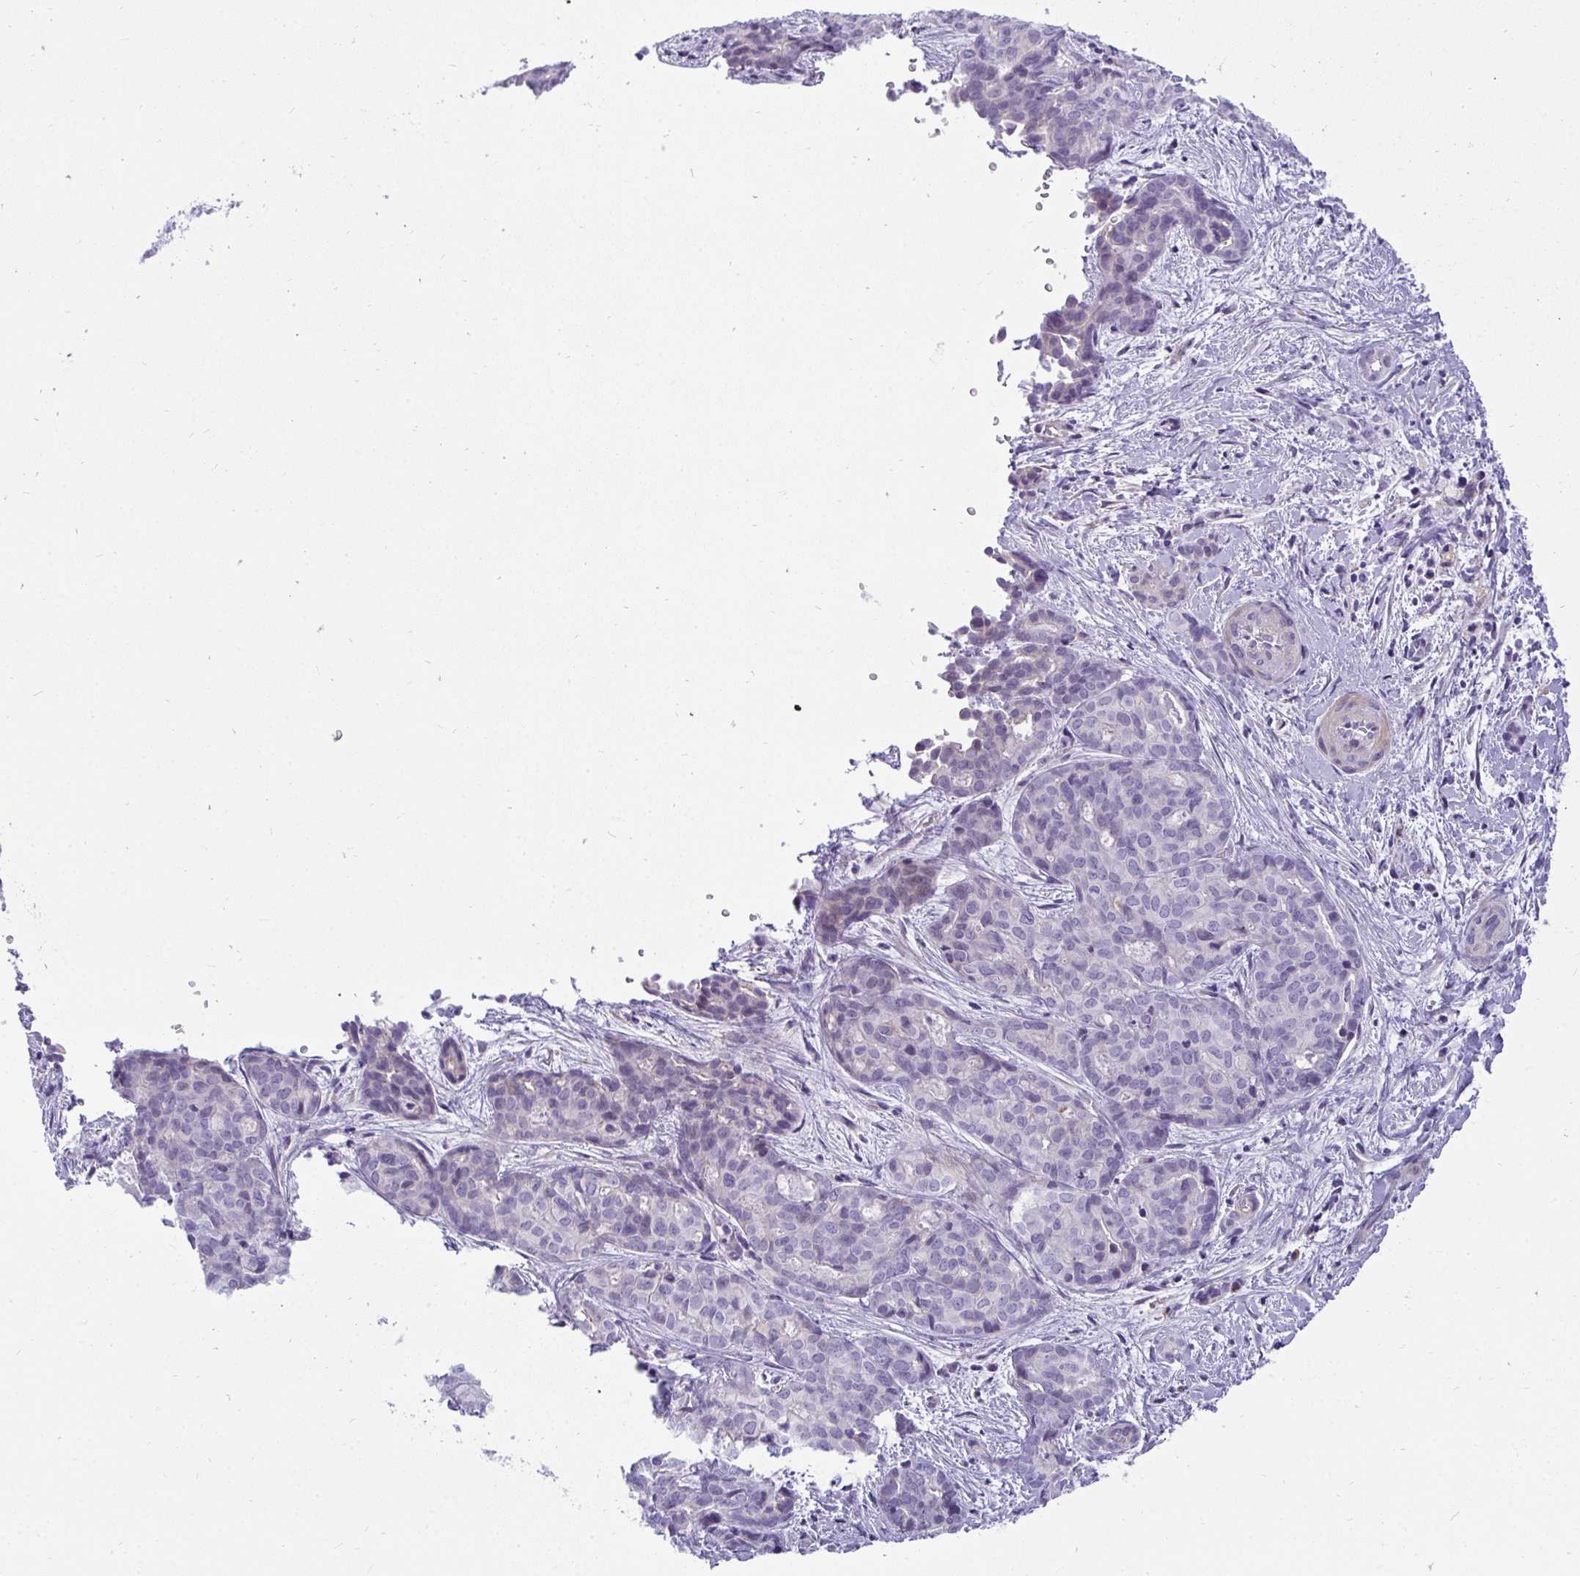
{"staining": {"intensity": "negative", "quantity": "none", "location": "none"}, "tissue": "liver cancer", "cell_type": "Tumor cells", "image_type": "cancer", "snomed": [{"axis": "morphology", "description": "Cholangiocarcinoma"}, {"axis": "topography", "description": "Liver"}], "caption": "This histopathology image is of liver cancer stained with immunohistochemistry to label a protein in brown with the nuclei are counter-stained blue. There is no expression in tumor cells.", "gene": "AK5", "patient": {"sex": "female", "age": 64}}